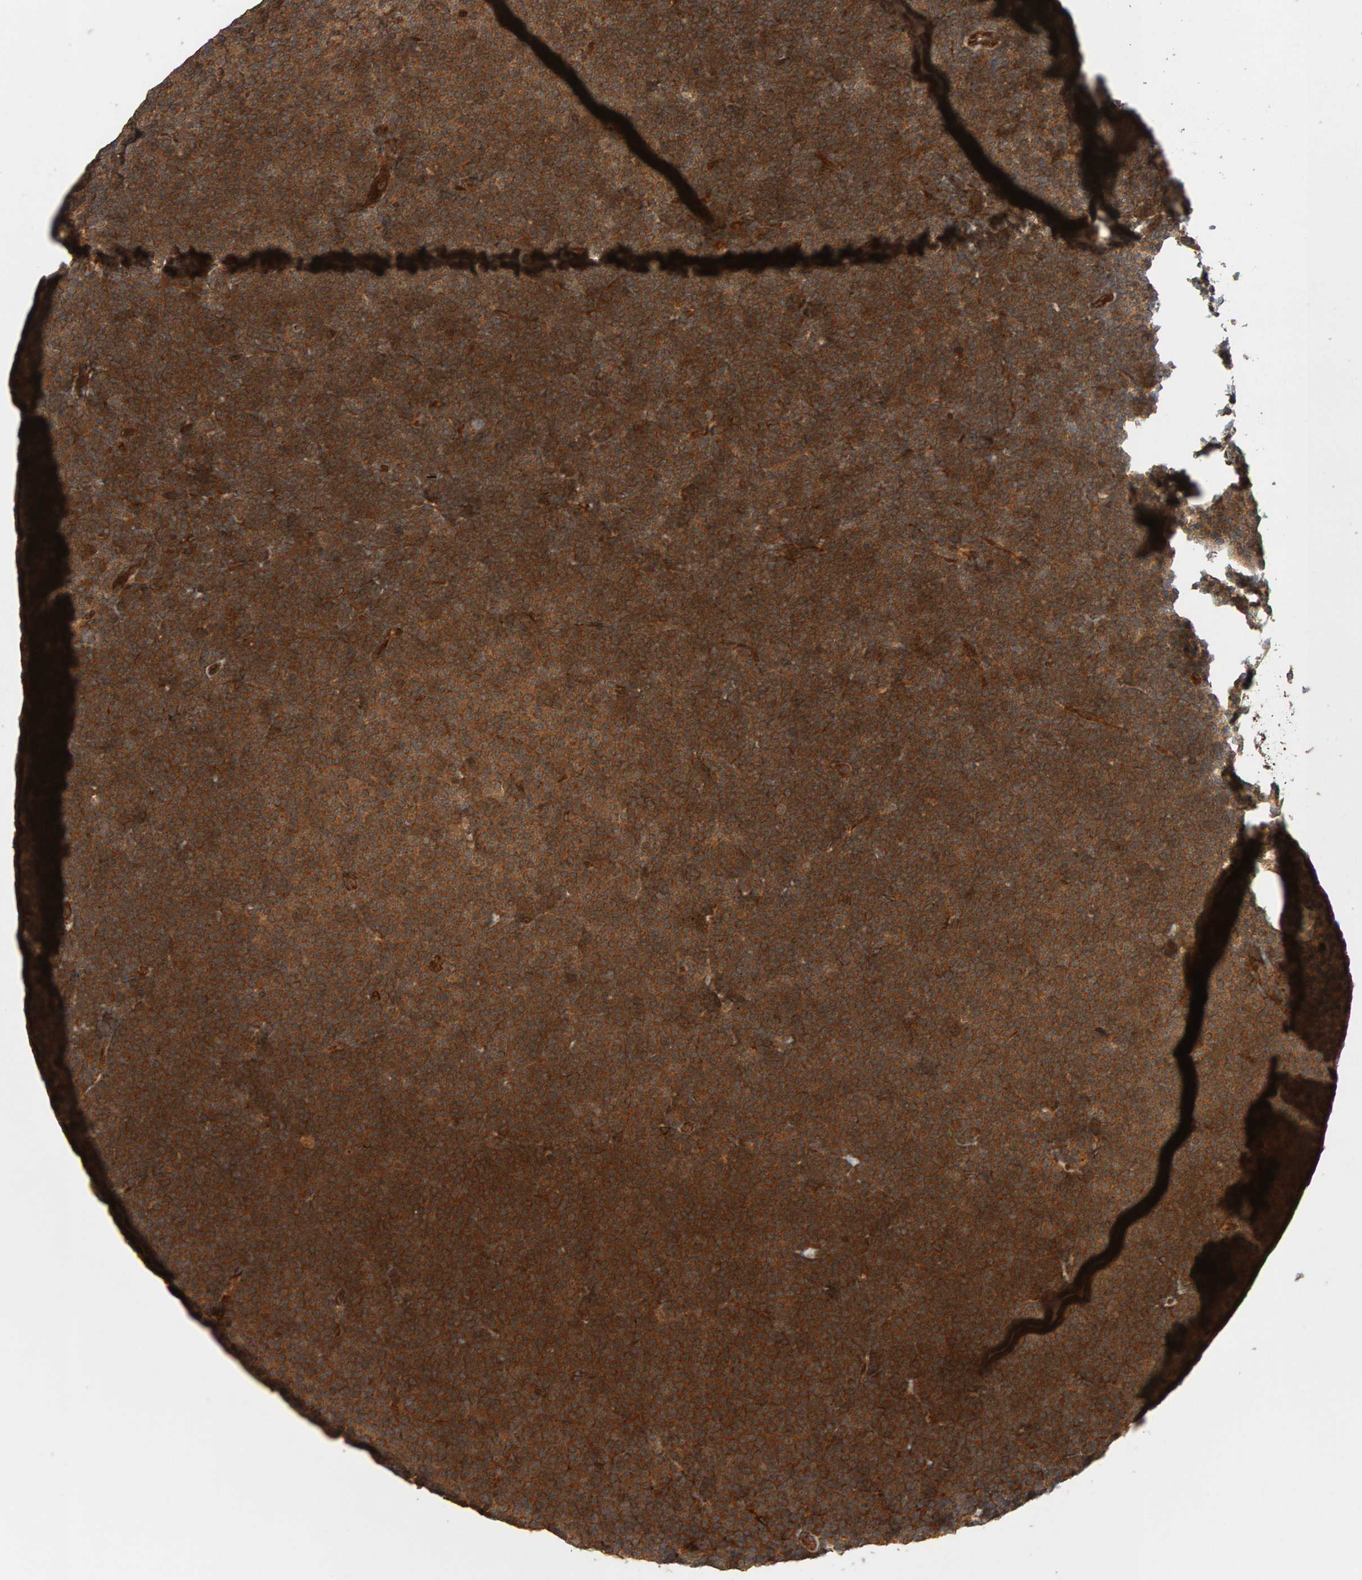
{"staining": {"intensity": "moderate", "quantity": ">75%", "location": "cytoplasmic/membranous"}, "tissue": "lymphoma", "cell_type": "Tumor cells", "image_type": "cancer", "snomed": [{"axis": "morphology", "description": "Malignant lymphoma, non-Hodgkin's type, Low grade"}, {"axis": "topography", "description": "Lymph node"}], "caption": "Lymphoma tissue exhibits moderate cytoplasmic/membranous staining in approximately >75% of tumor cells, visualized by immunohistochemistry.", "gene": "ZFAND1", "patient": {"sex": "female", "age": 53}}